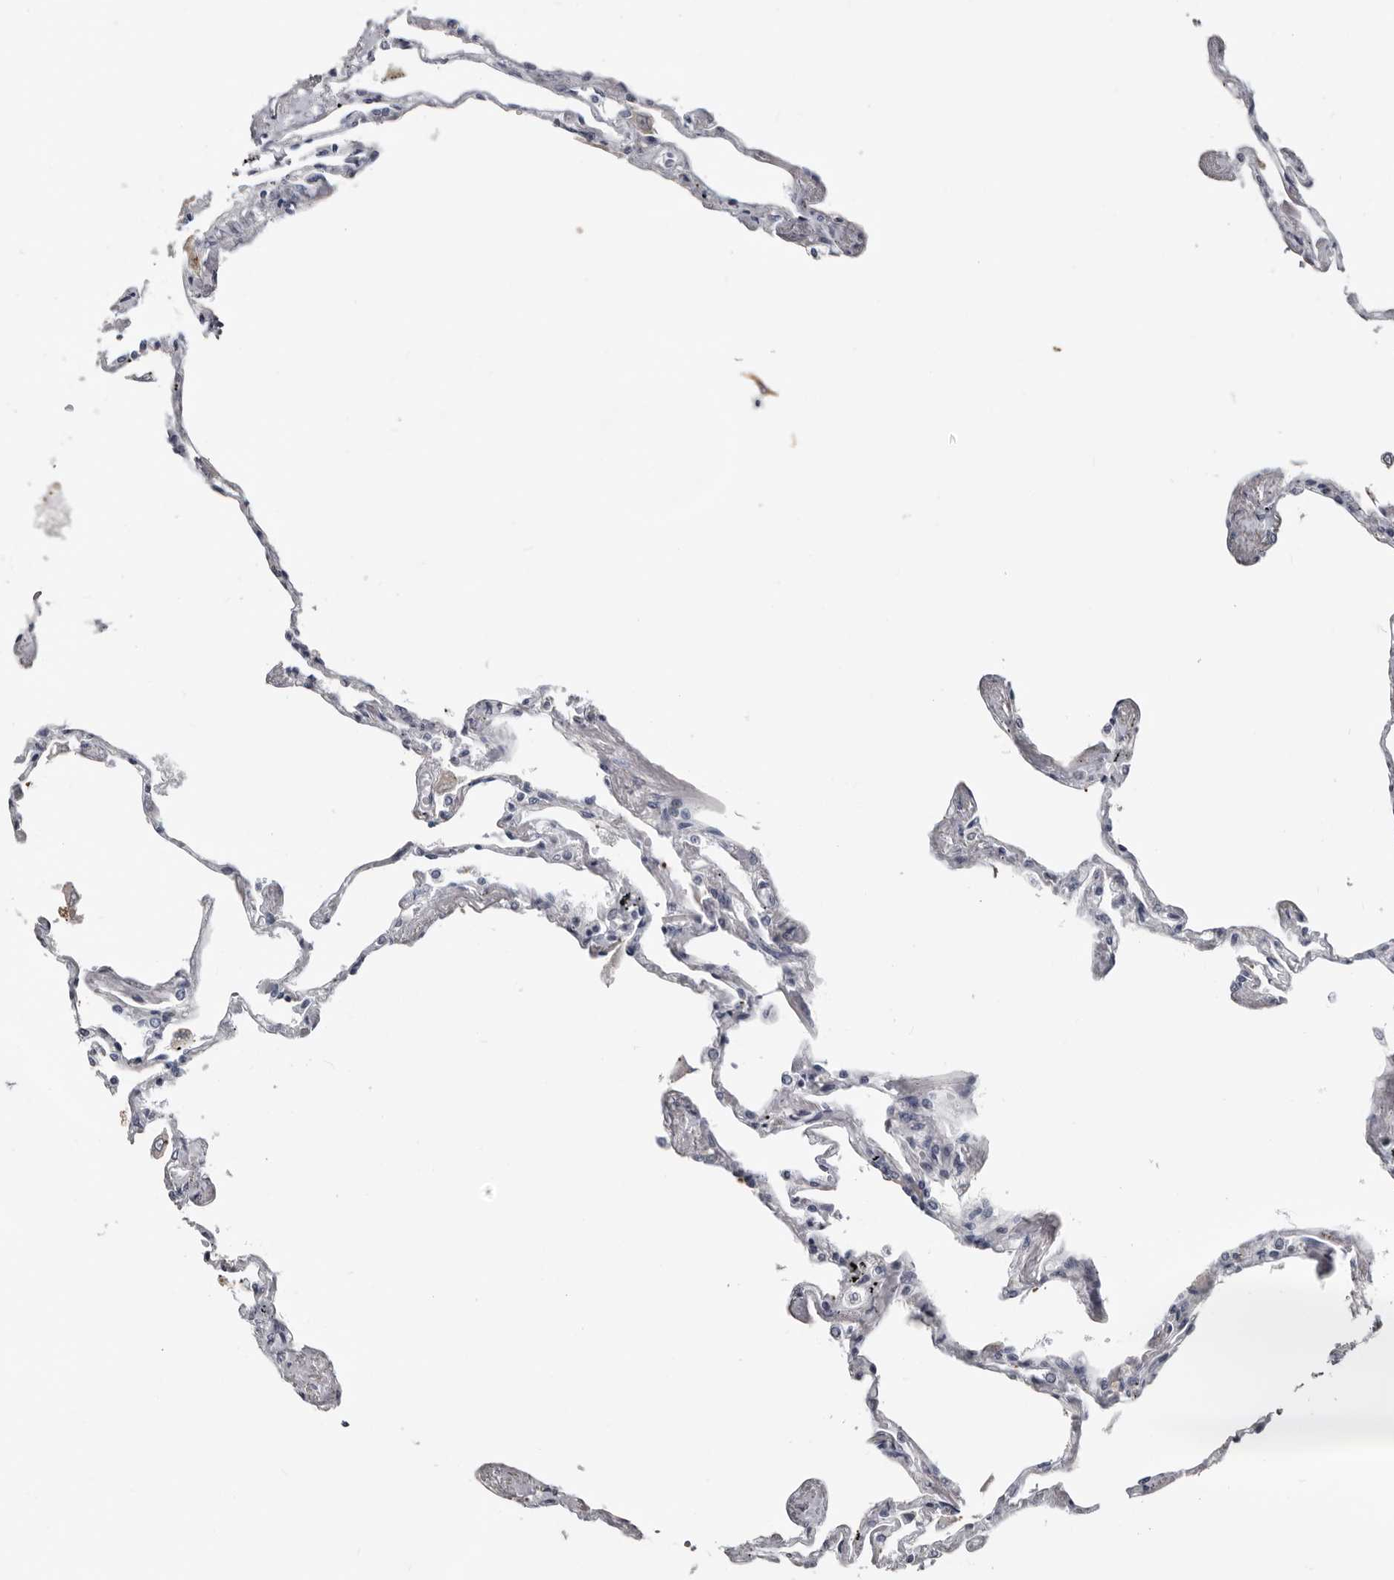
{"staining": {"intensity": "negative", "quantity": "none", "location": "none"}, "tissue": "lung", "cell_type": "Alveolar cells", "image_type": "normal", "snomed": [{"axis": "morphology", "description": "Normal tissue, NOS"}, {"axis": "topography", "description": "Lung"}], "caption": "DAB immunohistochemical staining of unremarkable lung demonstrates no significant expression in alveolar cells.", "gene": "FABP7", "patient": {"sex": "female", "age": 67}}